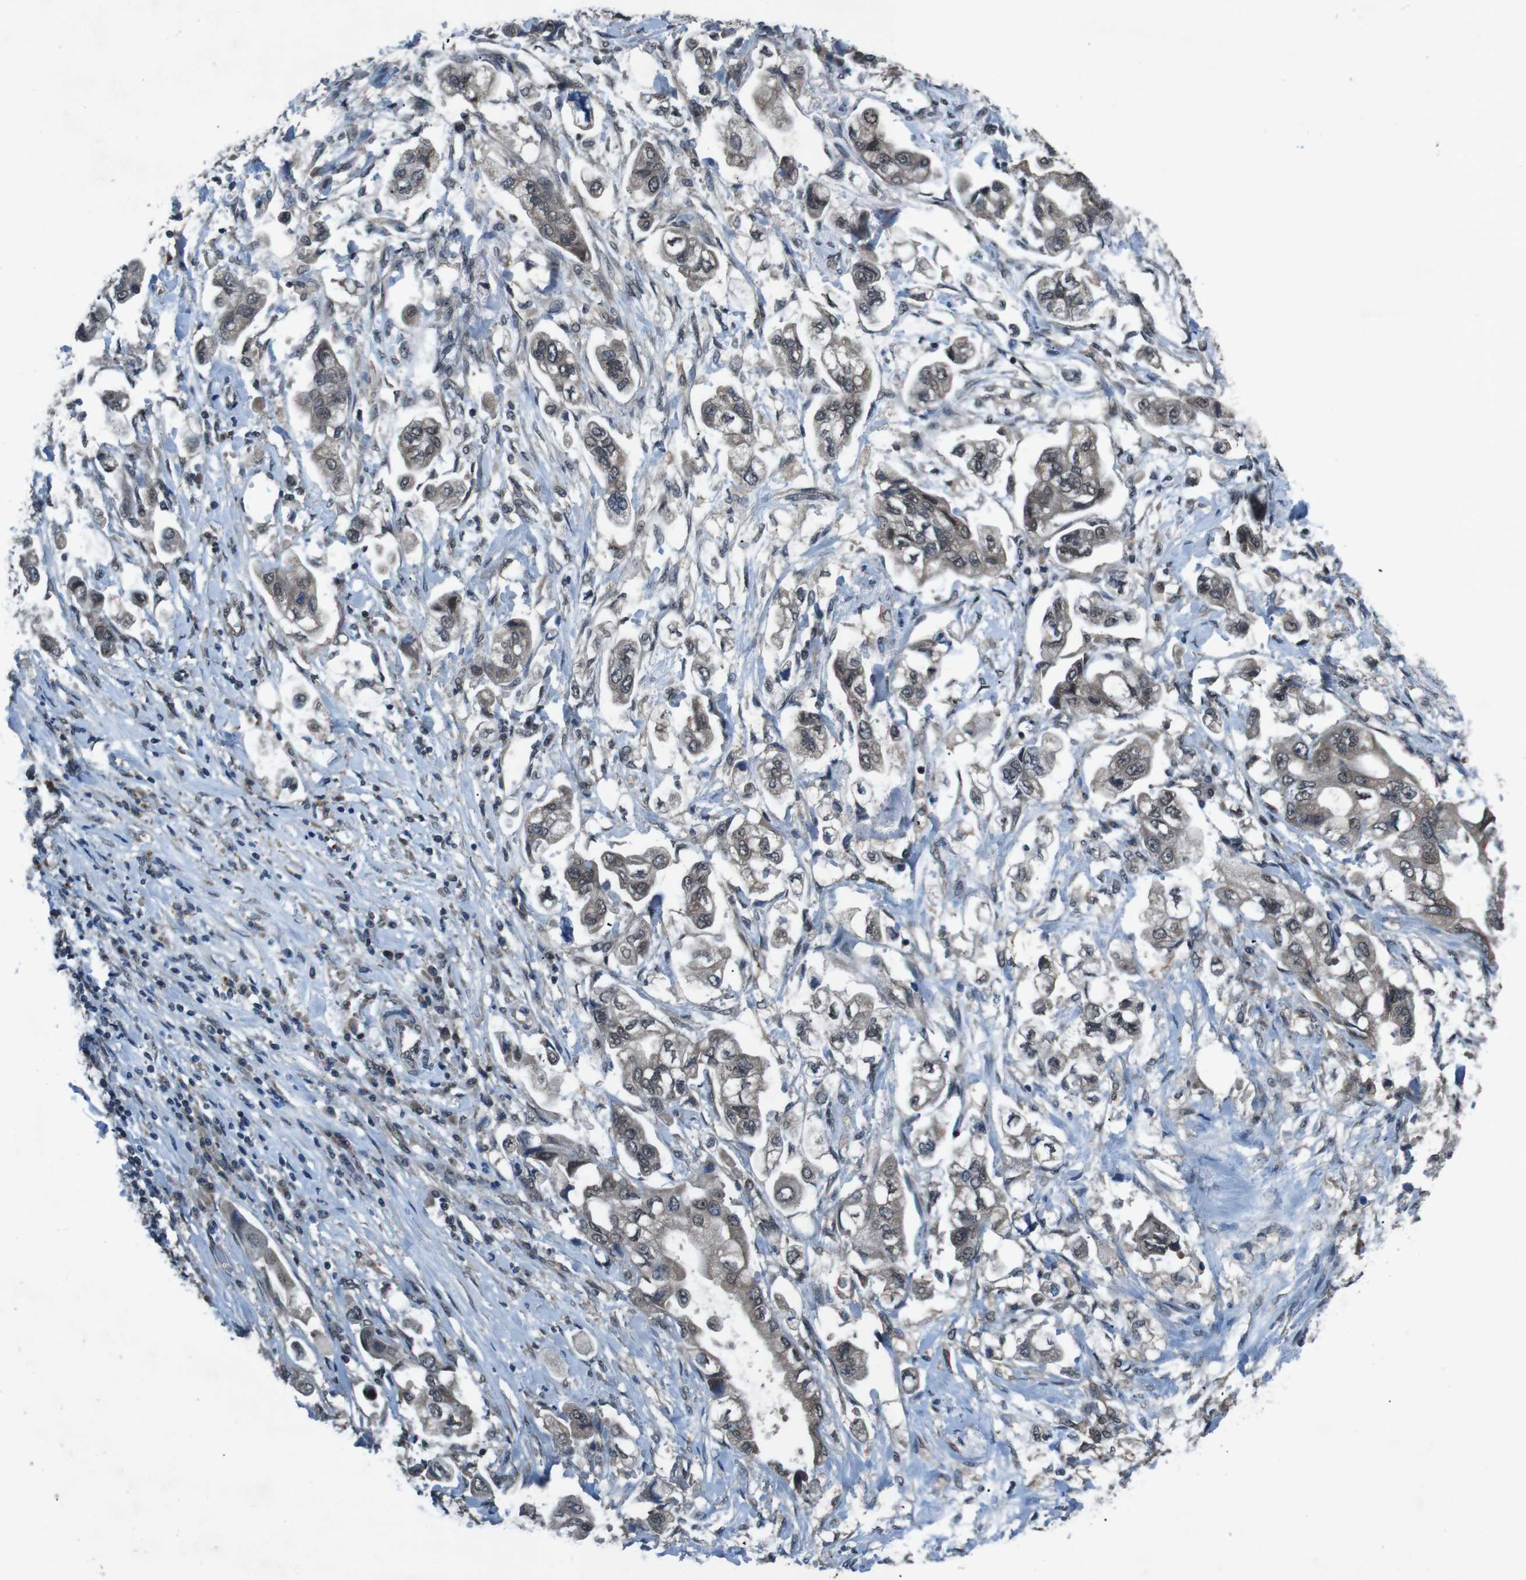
{"staining": {"intensity": "weak", "quantity": ">75%", "location": "cytoplasmic/membranous,nuclear"}, "tissue": "stomach cancer", "cell_type": "Tumor cells", "image_type": "cancer", "snomed": [{"axis": "morphology", "description": "Adenocarcinoma, NOS"}, {"axis": "topography", "description": "Stomach"}], "caption": "Tumor cells demonstrate low levels of weak cytoplasmic/membranous and nuclear positivity in about >75% of cells in human stomach adenocarcinoma.", "gene": "SOCS1", "patient": {"sex": "male", "age": 62}}